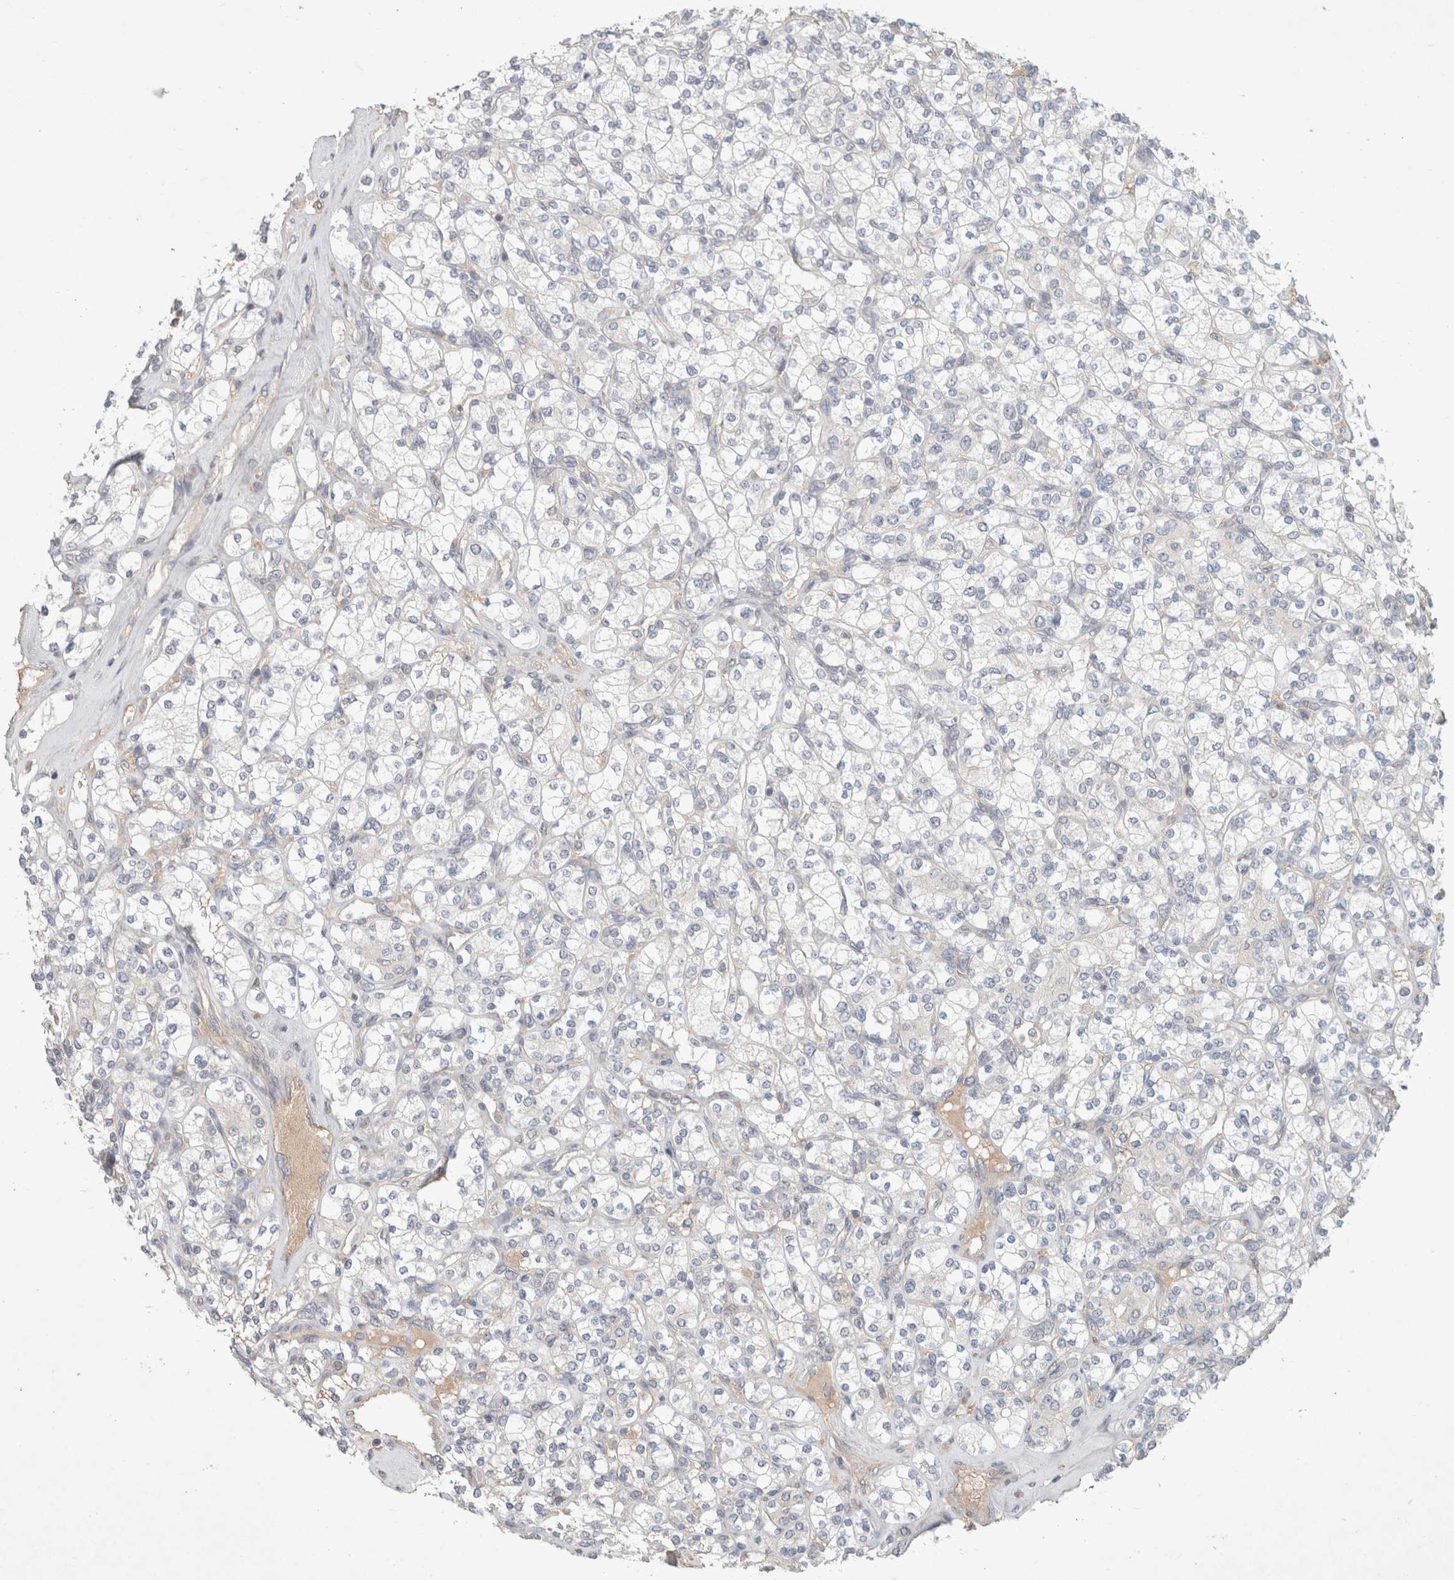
{"staining": {"intensity": "negative", "quantity": "none", "location": "none"}, "tissue": "renal cancer", "cell_type": "Tumor cells", "image_type": "cancer", "snomed": [{"axis": "morphology", "description": "Adenocarcinoma, NOS"}, {"axis": "topography", "description": "Kidney"}], "caption": "A photomicrograph of adenocarcinoma (renal) stained for a protein exhibits no brown staining in tumor cells.", "gene": "RASAL2", "patient": {"sex": "male", "age": 77}}